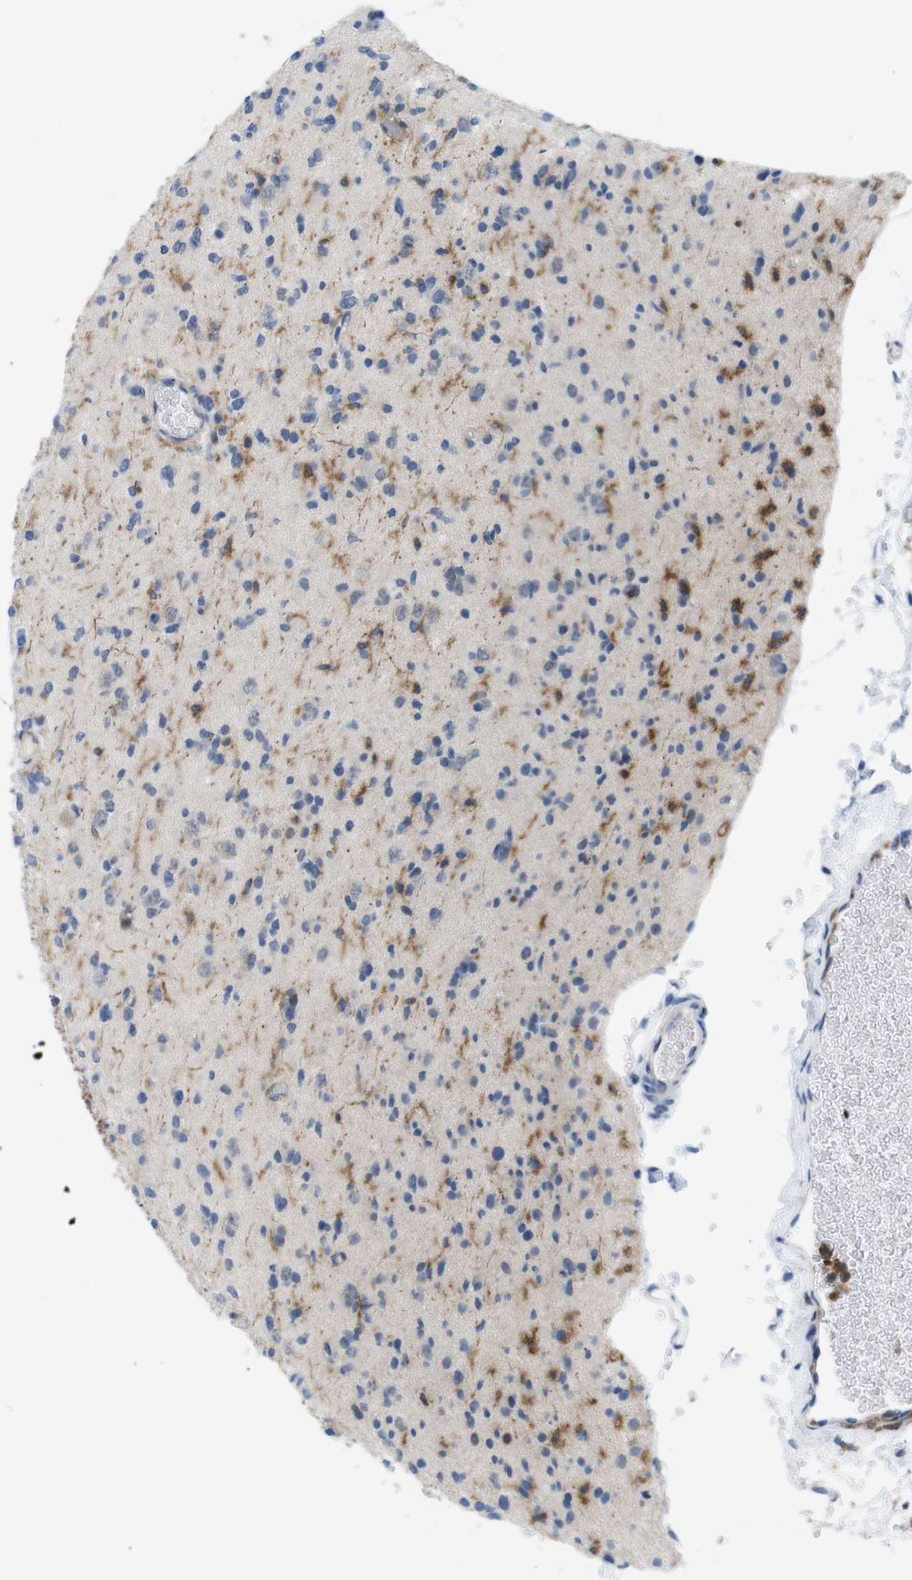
{"staining": {"intensity": "negative", "quantity": "none", "location": "none"}, "tissue": "glioma", "cell_type": "Tumor cells", "image_type": "cancer", "snomed": [{"axis": "morphology", "description": "Glioma, malignant, Low grade"}, {"axis": "topography", "description": "Brain"}], "caption": "The micrograph demonstrates no staining of tumor cells in low-grade glioma (malignant).", "gene": "CD300C", "patient": {"sex": "female", "age": 22}}